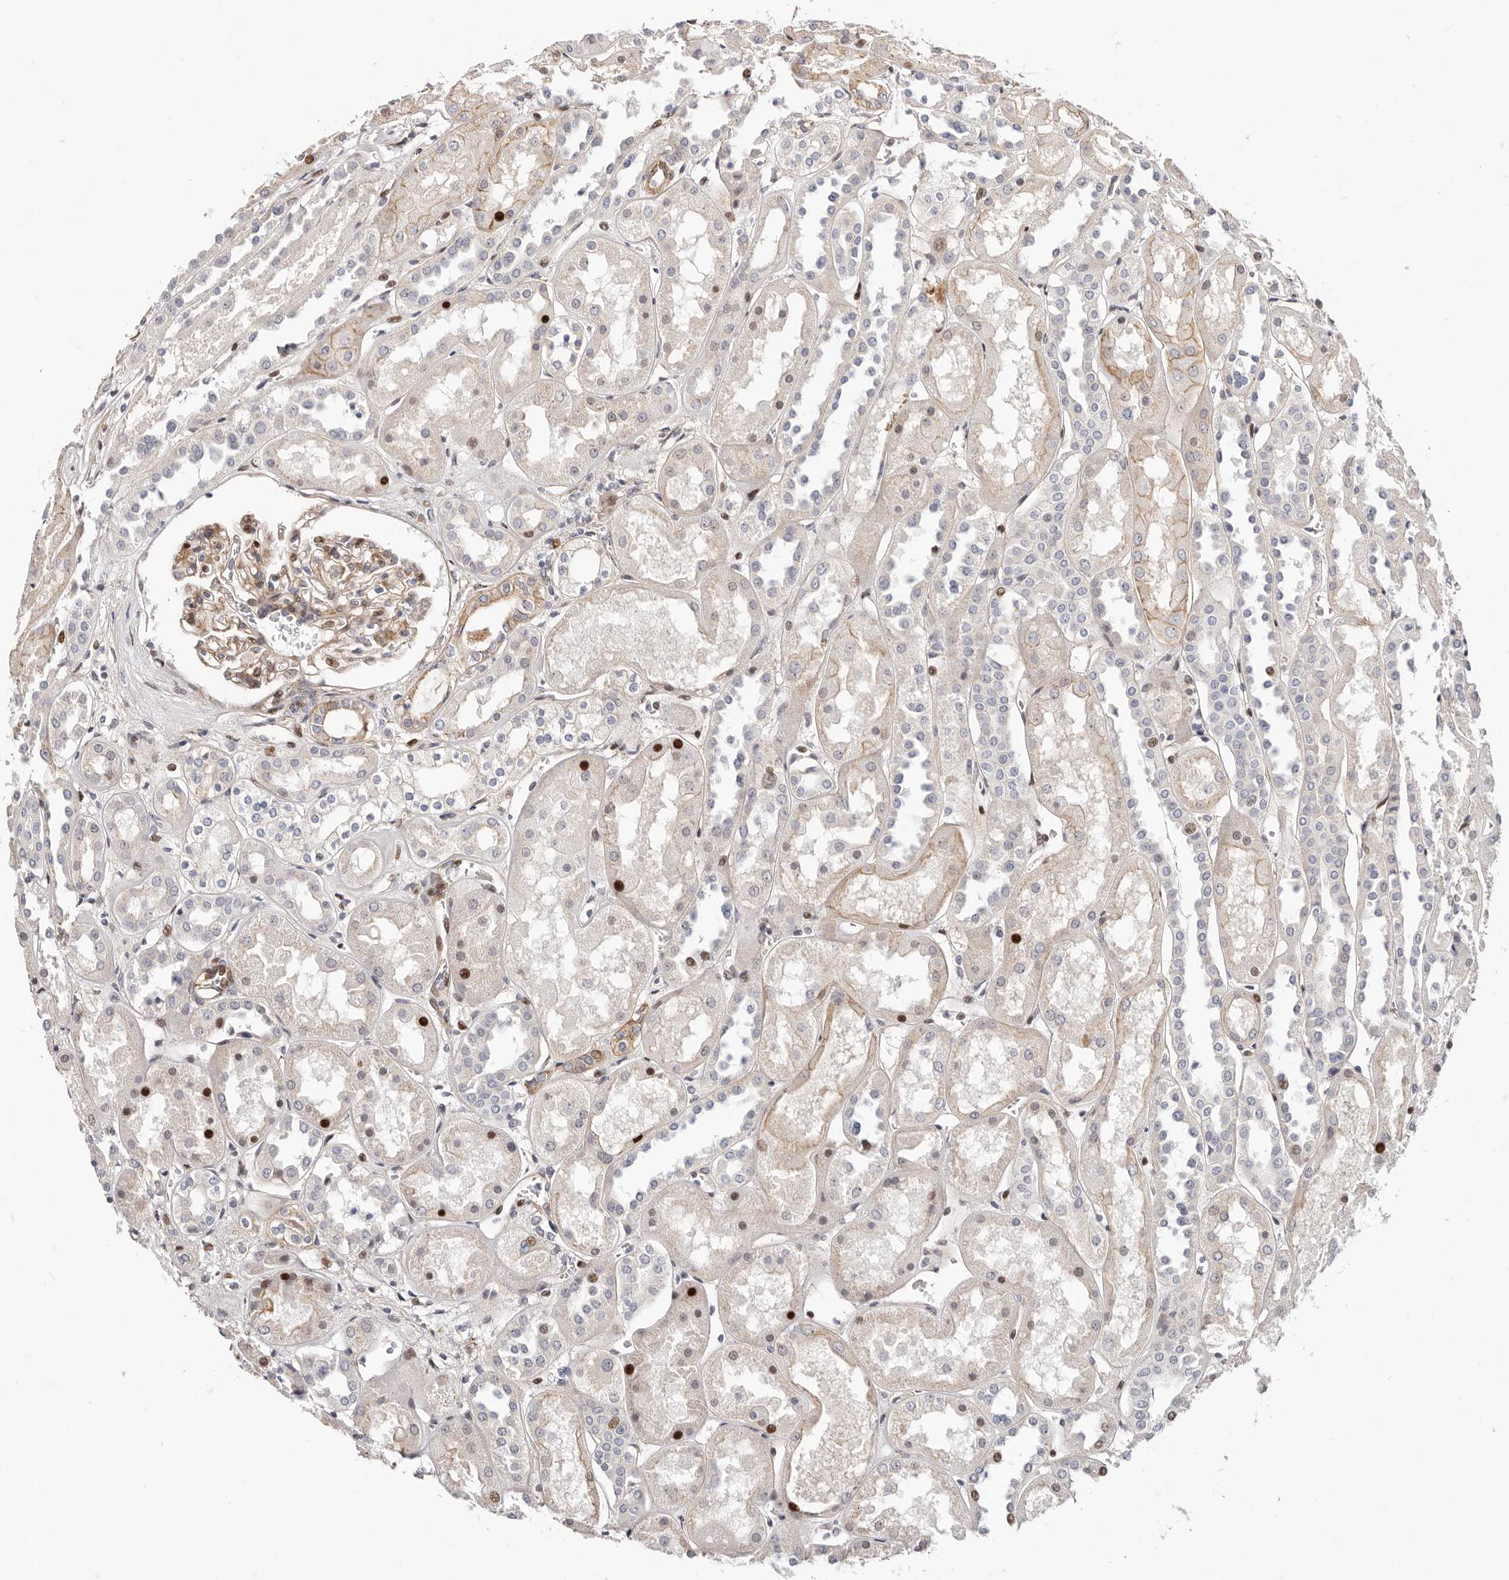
{"staining": {"intensity": "moderate", "quantity": "25%-75%", "location": "cytoplasmic/membranous,nuclear"}, "tissue": "kidney", "cell_type": "Cells in glomeruli", "image_type": "normal", "snomed": [{"axis": "morphology", "description": "Normal tissue, NOS"}, {"axis": "topography", "description": "Kidney"}], "caption": "A brown stain shows moderate cytoplasmic/membranous,nuclear staining of a protein in cells in glomeruli of benign human kidney. (Stains: DAB (3,3'-diaminobenzidine) in brown, nuclei in blue, Microscopy: brightfield microscopy at high magnification).", "gene": "EPHX3", "patient": {"sex": "male", "age": 70}}